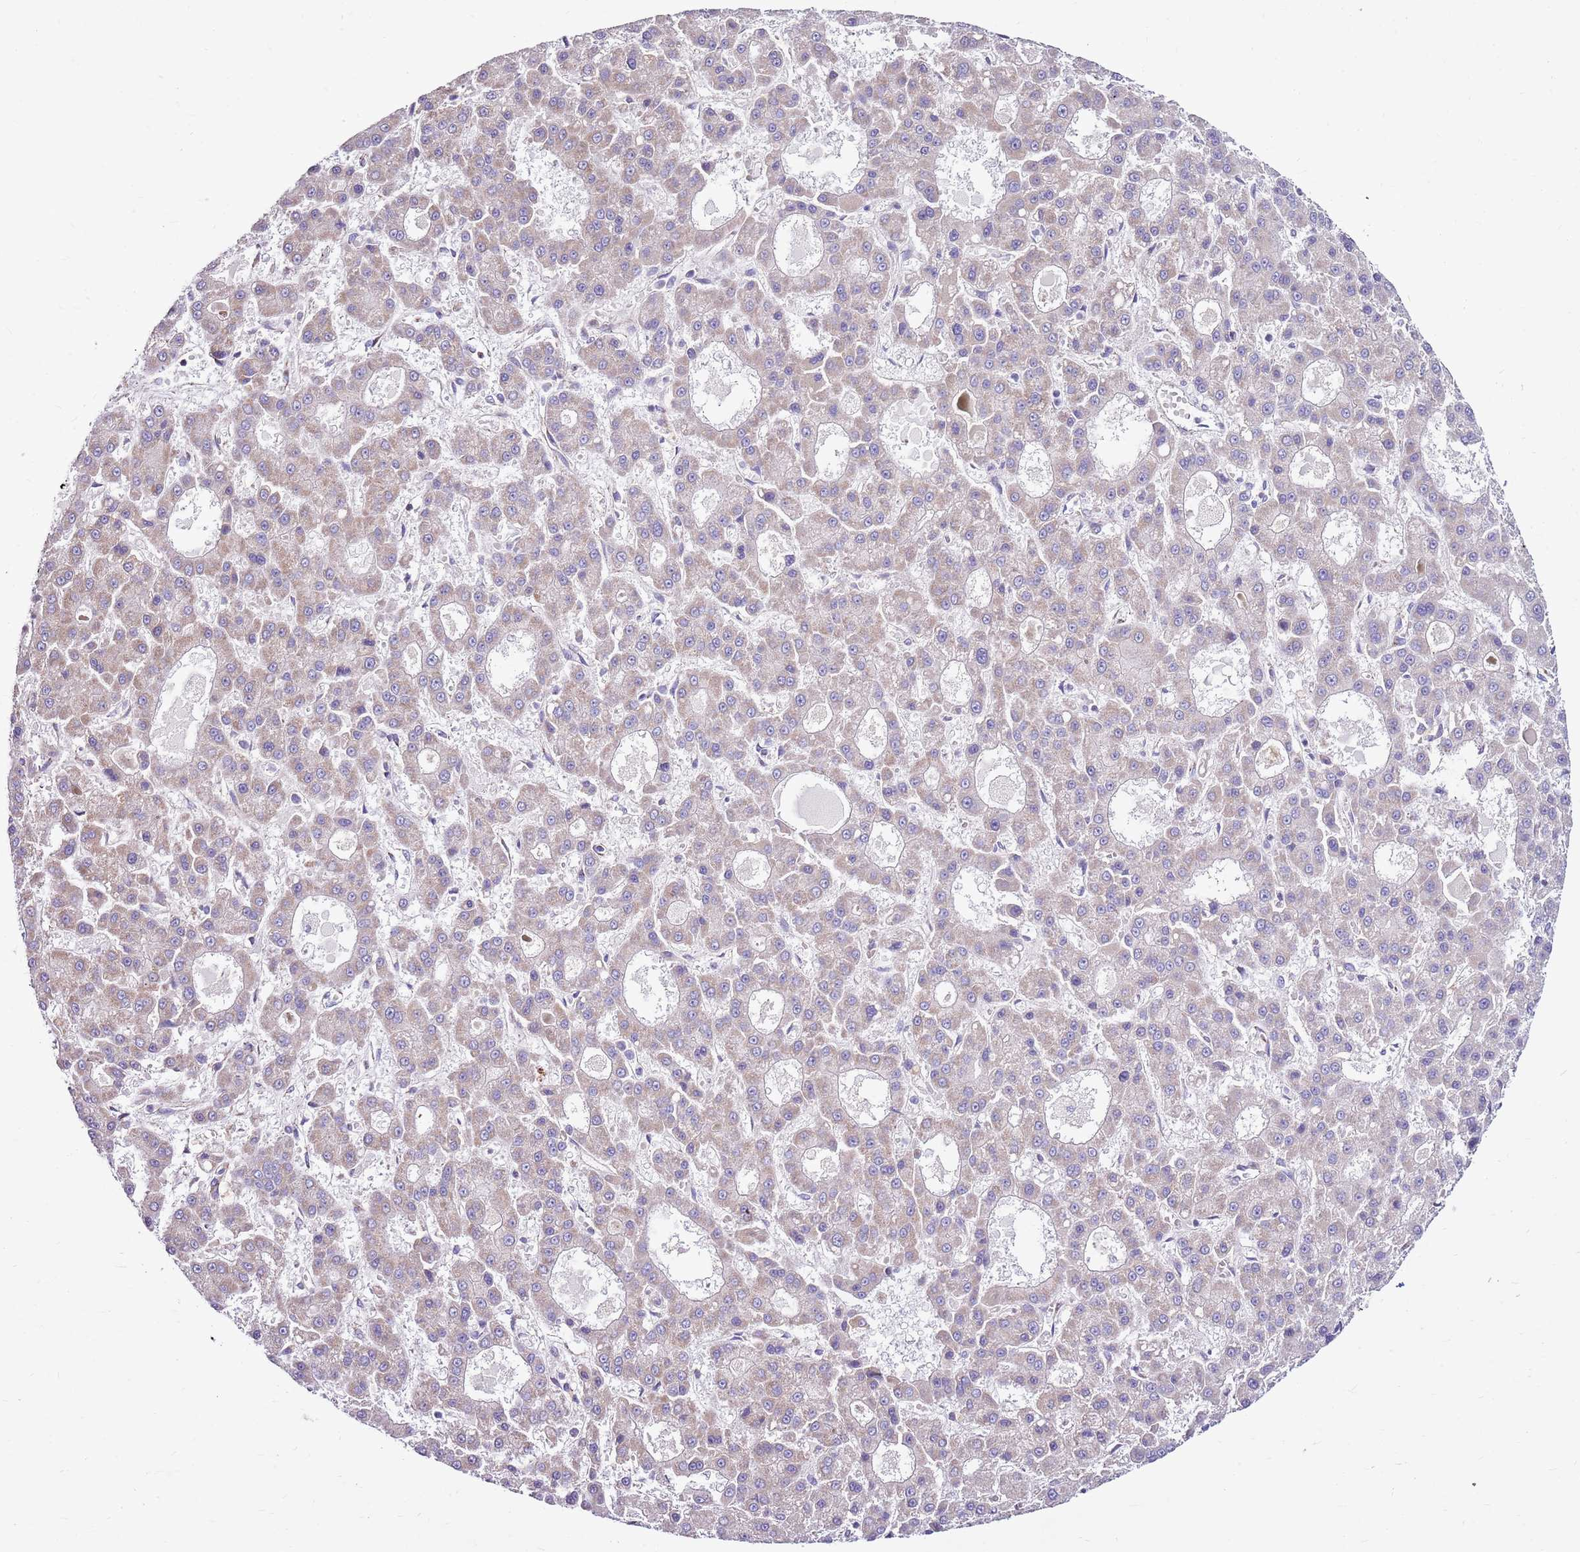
{"staining": {"intensity": "weak", "quantity": "<25%", "location": "cytoplasmic/membranous"}, "tissue": "liver cancer", "cell_type": "Tumor cells", "image_type": "cancer", "snomed": [{"axis": "morphology", "description": "Carcinoma, Hepatocellular, NOS"}, {"axis": "topography", "description": "Liver"}], "caption": "Hepatocellular carcinoma (liver) was stained to show a protein in brown. There is no significant staining in tumor cells. Brightfield microscopy of IHC stained with DAB (3,3'-diaminobenzidine) (brown) and hematoxylin (blue), captured at high magnification.", "gene": "HECTD4", "patient": {"sex": "male", "age": 70}}